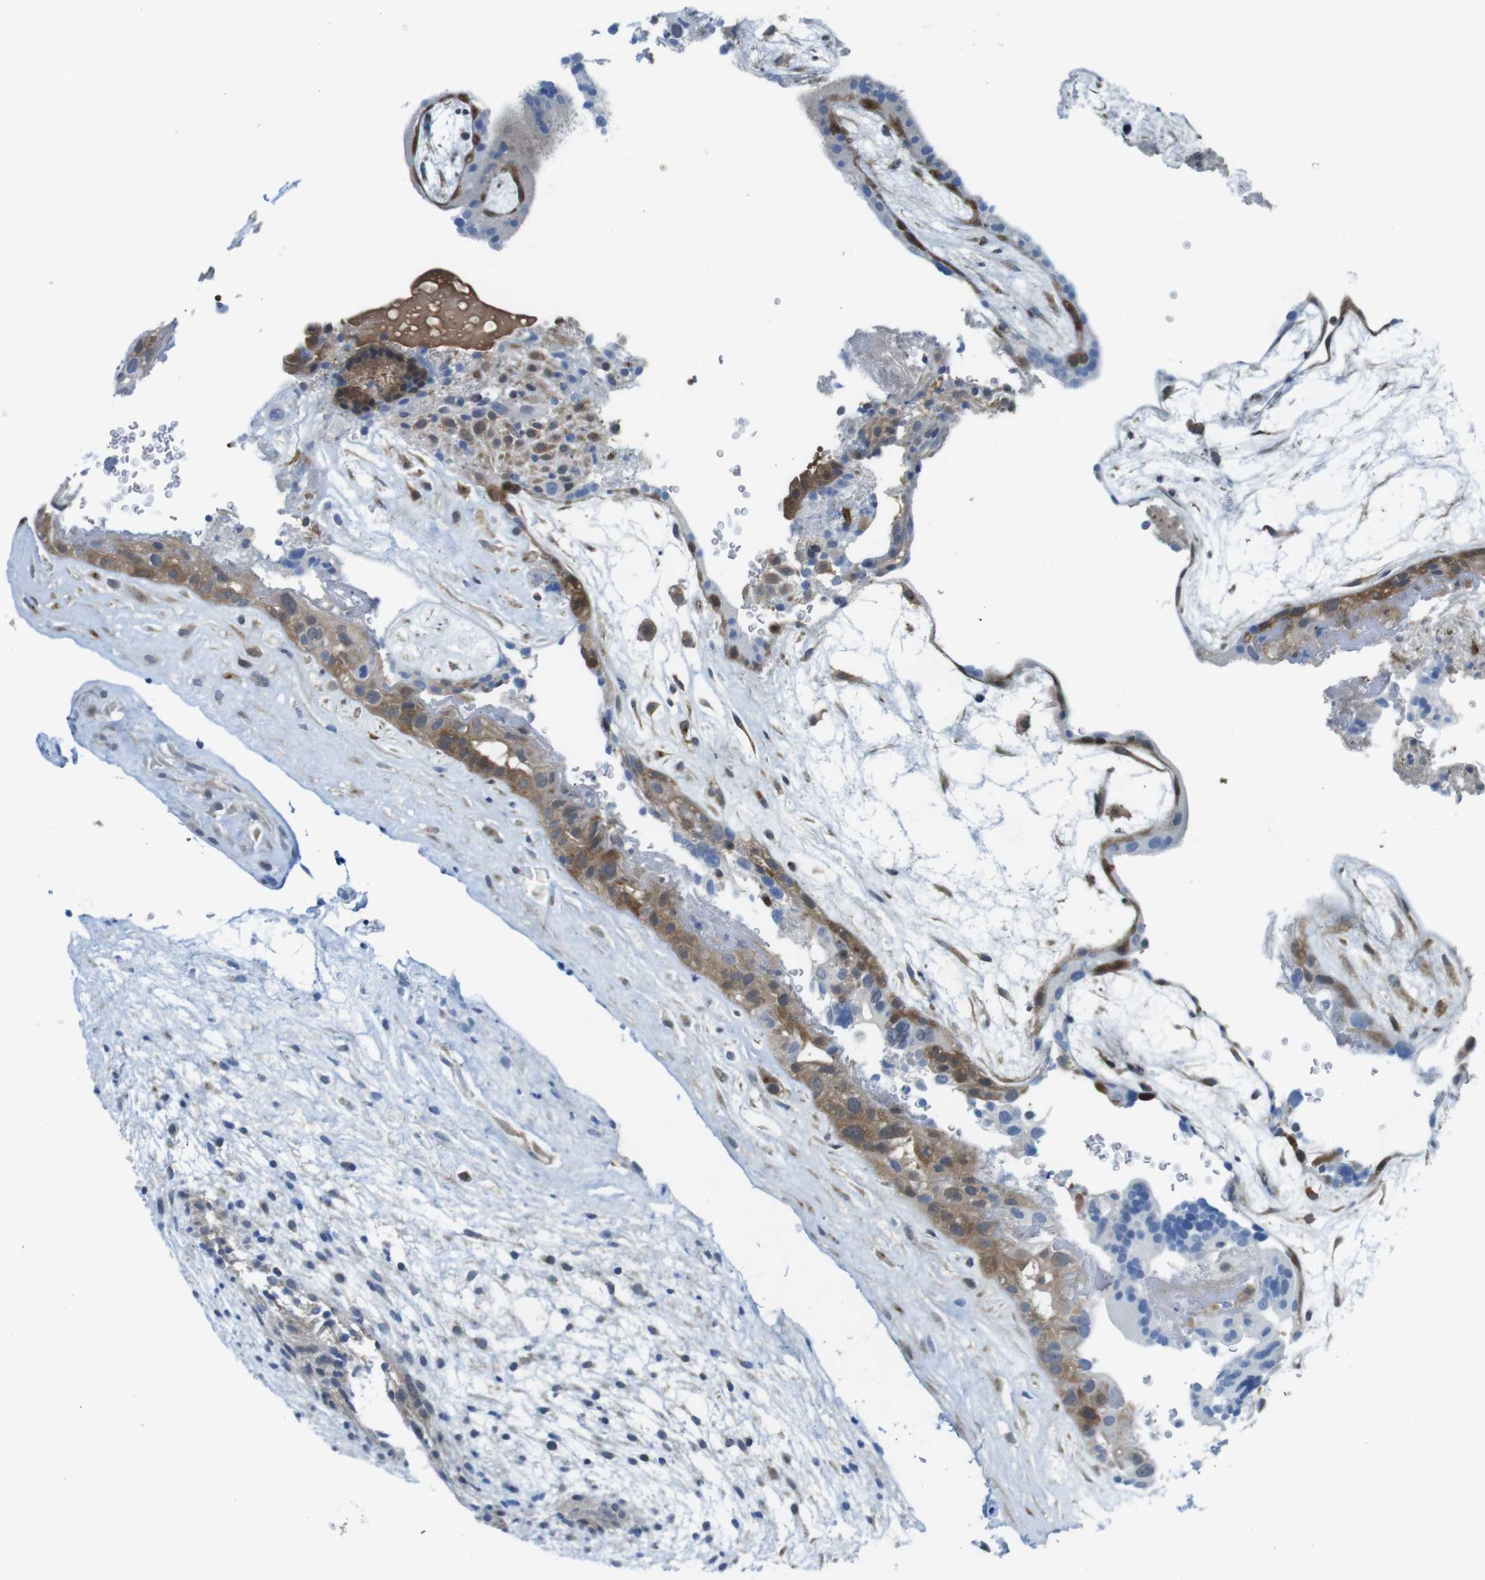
{"staining": {"intensity": "moderate", "quantity": ">75%", "location": "cytoplasmic/membranous"}, "tissue": "placenta", "cell_type": "Decidual cells", "image_type": "normal", "snomed": [{"axis": "morphology", "description": "Normal tissue, NOS"}, {"axis": "topography", "description": "Placenta"}], "caption": "Placenta stained with DAB immunohistochemistry displays medium levels of moderate cytoplasmic/membranous positivity in approximately >75% of decidual cells. The staining was performed using DAB (3,3'-diaminobenzidine) to visualize the protein expression in brown, while the nuclei were stained in blue with hematoxylin (Magnification: 20x).", "gene": "CASP2", "patient": {"sex": "female", "age": 19}}